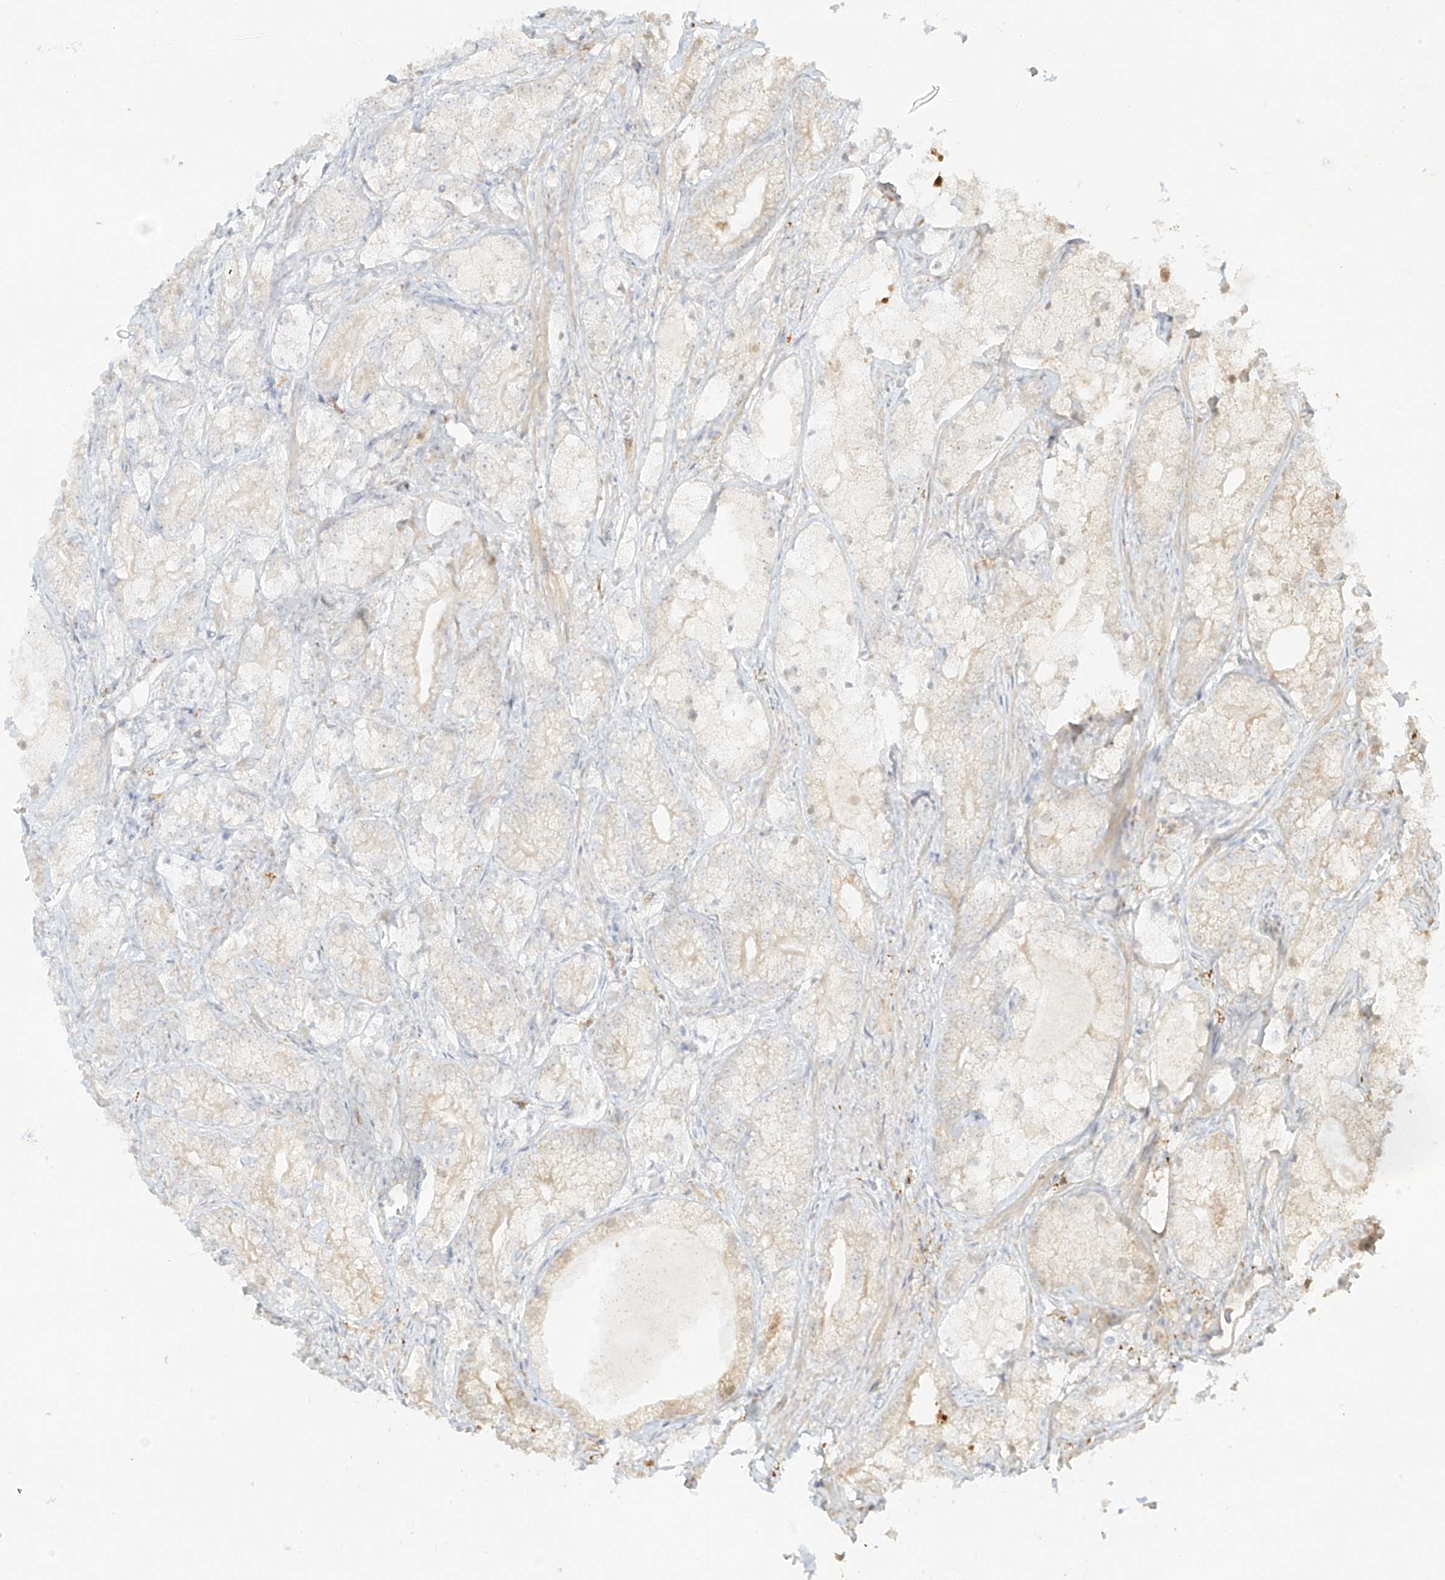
{"staining": {"intensity": "negative", "quantity": "none", "location": "none"}, "tissue": "prostate cancer", "cell_type": "Tumor cells", "image_type": "cancer", "snomed": [{"axis": "morphology", "description": "Adenocarcinoma, Low grade"}, {"axis": "topography", "description": "Prostate"}], "caption": "A high-resolution histopathology image shows immunohistochemistry (IHC) staining of adenocarcinoma (low-grade) (prostate), which shows no significant expression in tumor cells. (DAB IHC visualized using brightfield microscopy, high magnification).", "gene": "UPK1B", "patient": {"sex": "male", "age": 69}}